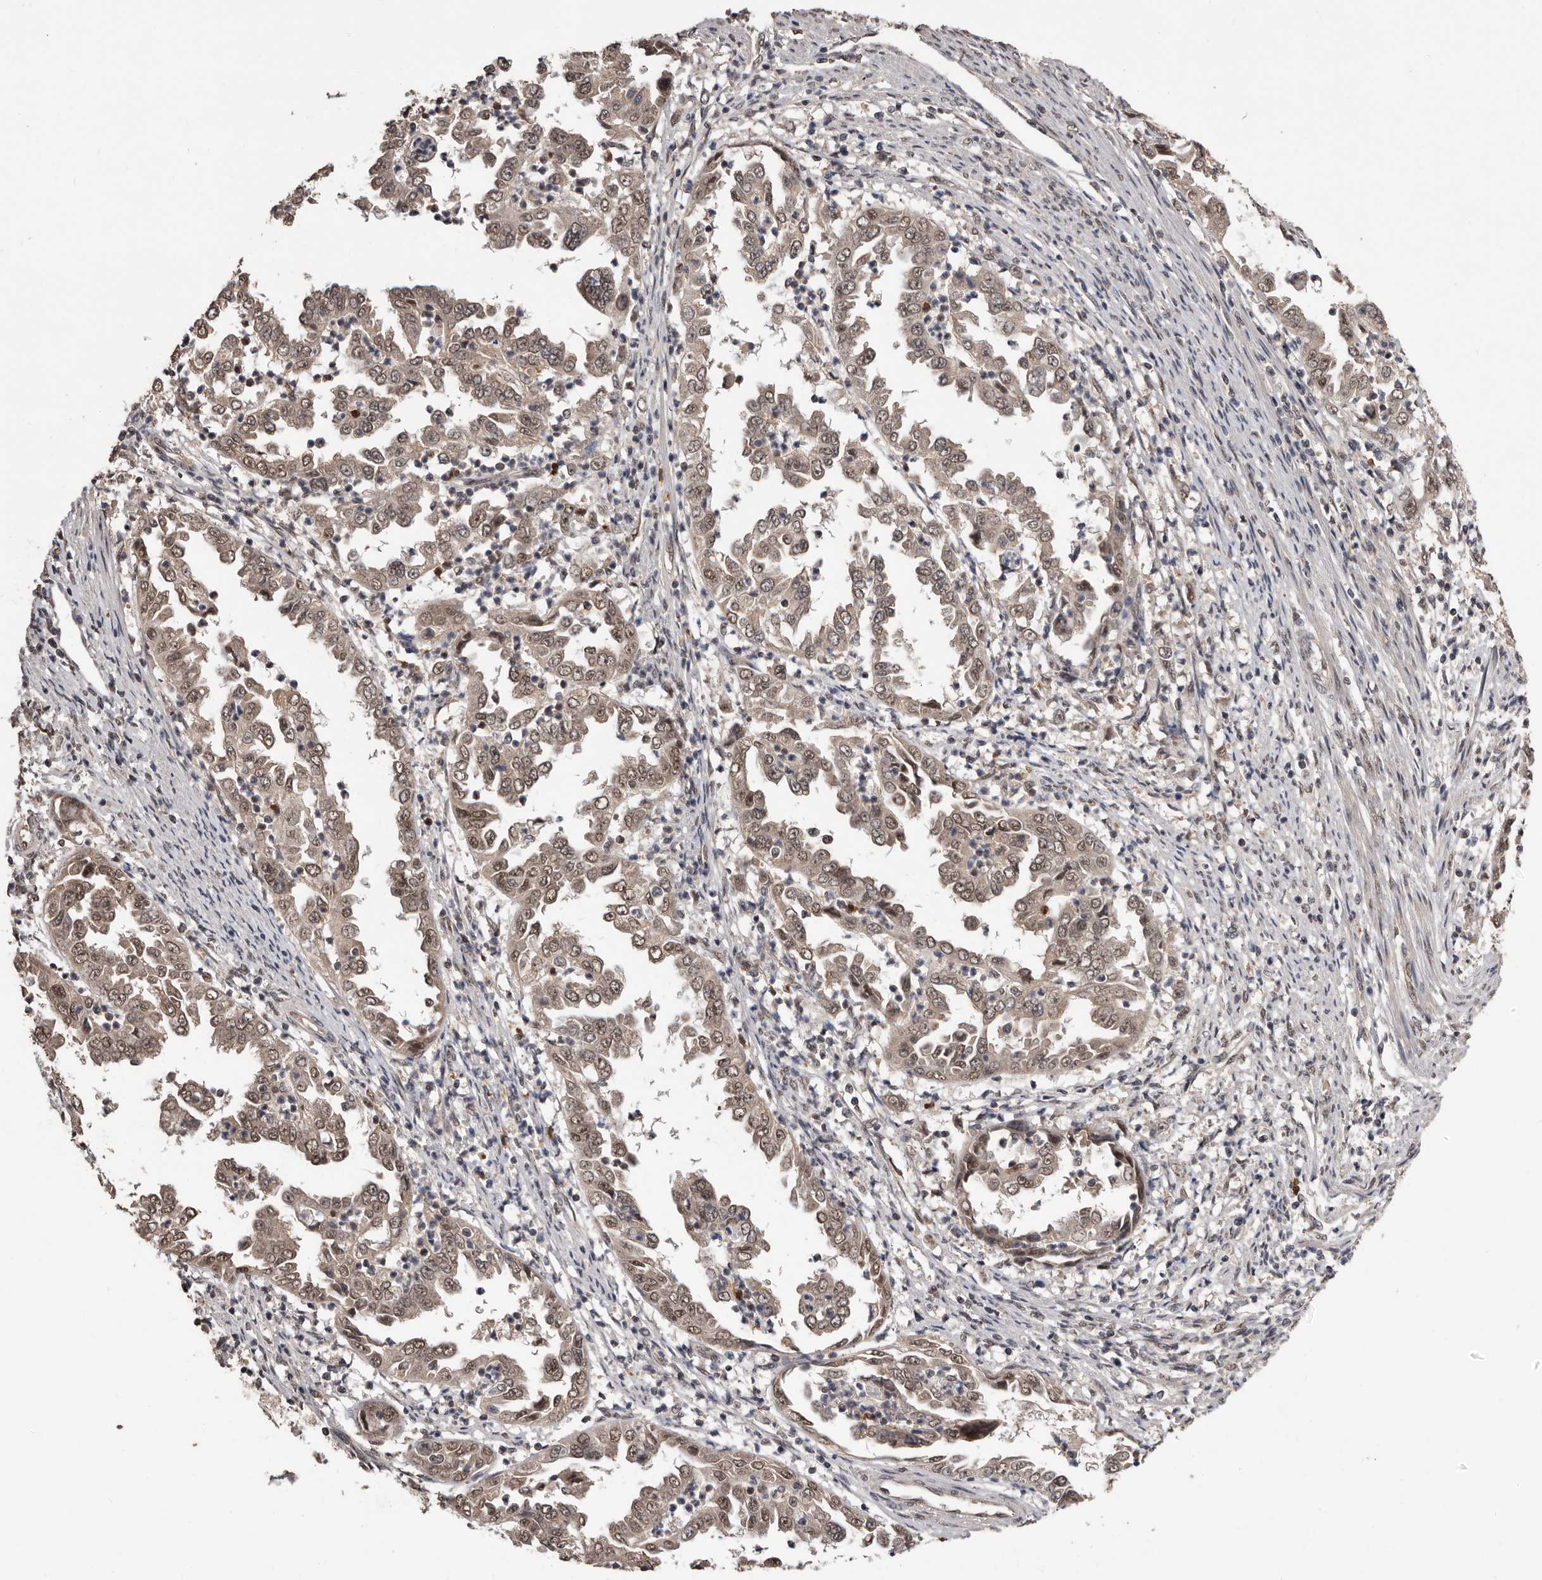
{"staining": {"intensity": "weak", "quantity": ">75%", "location": "cytoplasmic/membranous,nuclear"}, "tissue": "endometrial cancer", "cell_type": "Tumor cells", "image_type": "cancer", "snomed": [{"axis": "morphology", "description": "Adenocarcinoma, NOS"}, {"axis": "topography", "description": "Endometrium"}], "caption": "Human endometrial cancer stained with a brown dye exhibits weak cytoplasmic/membranous and nuclear positive positivity in approximately >75% of tumor cells.", "gene": "VPS37A", "patient": {"sex": "female", "age": 85}}